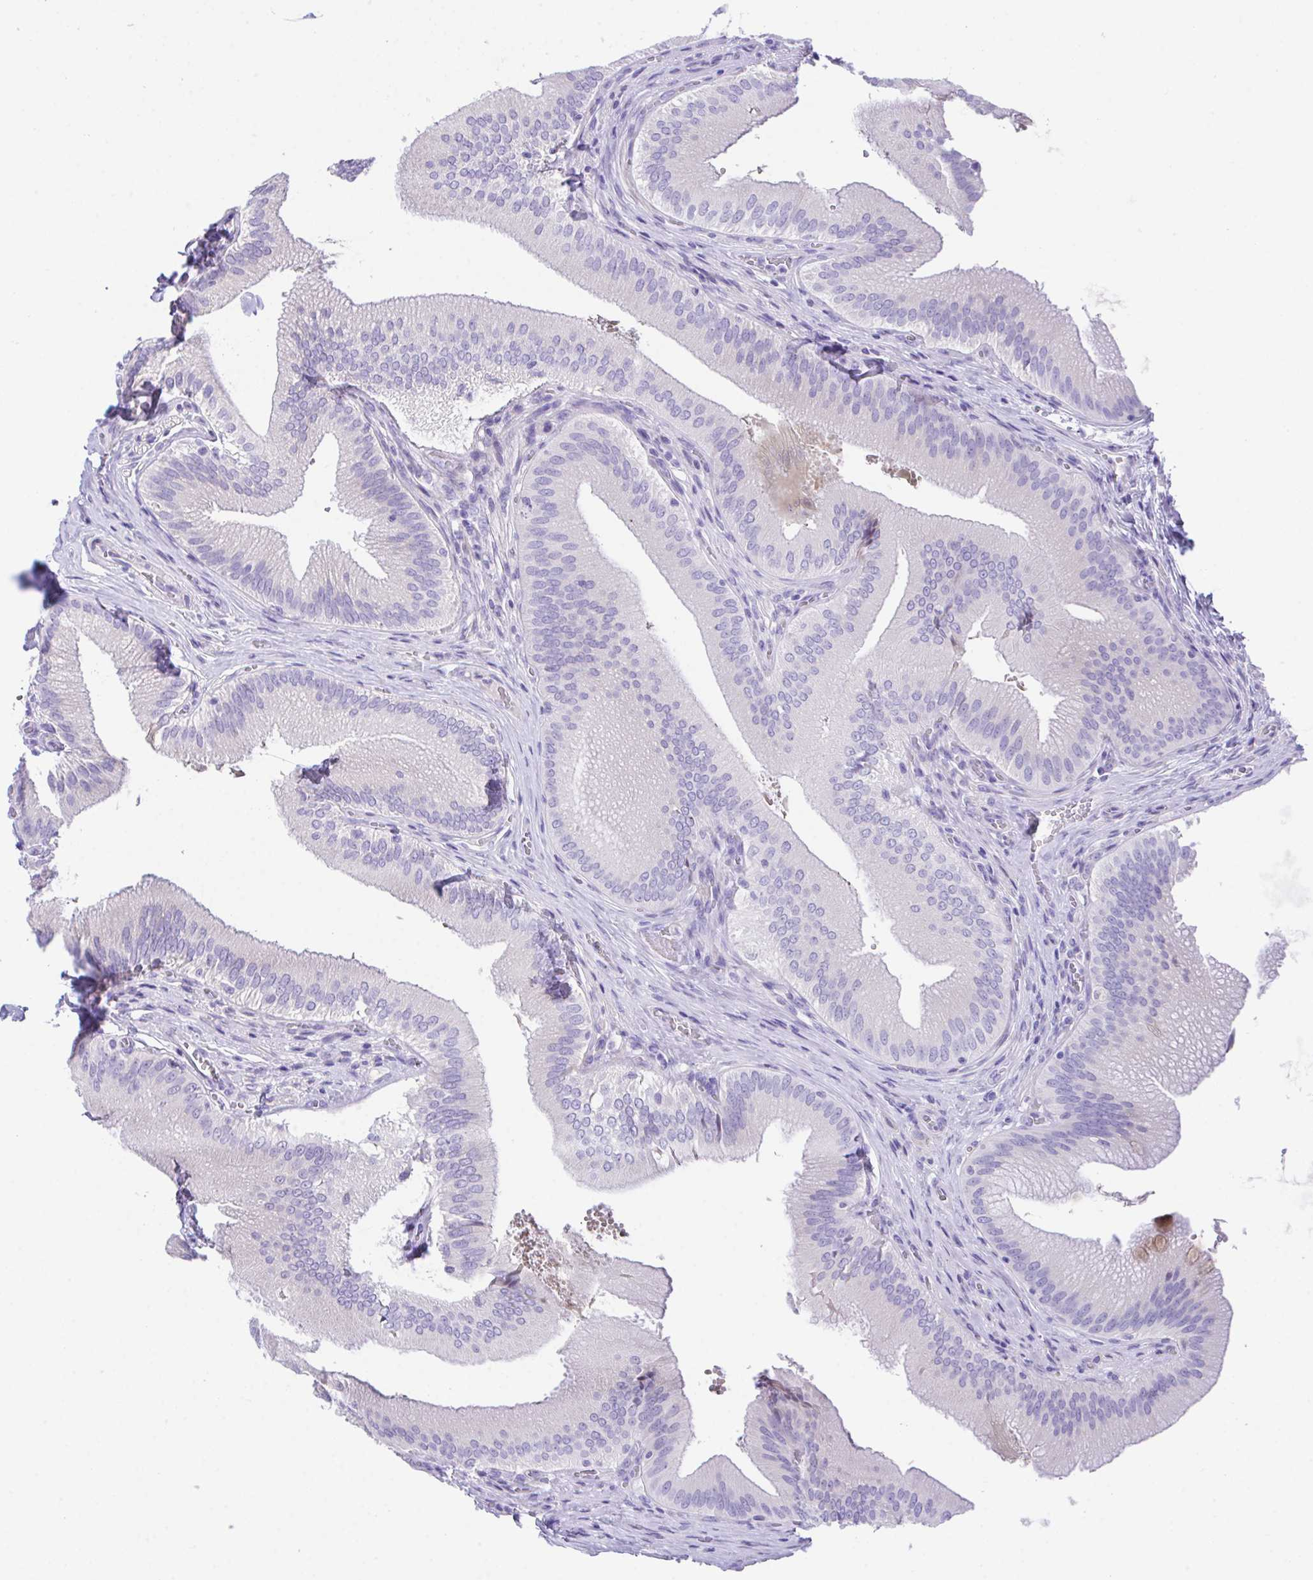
{"staining": {"intensity": "moderate", "quantity": "<25%", "location": "cytoplasmic/membranous"}, "tissue": "gallbladder", "cell_type": "Glandular cells", "image_type": "normal", "snomed": [{"axis": "morphology", "description": "Normal tissue, NOS"}, {"axis": "topography", "description": "Gallbladder"}], "caption": "A high-resolution histopathology image shows IHC staining of normal gallbladder, which shows moderate cytoplasmic/membranous staining in approximately <25% of glandular cells. (brown staining indicates protein expression, while blue staining denotes nuclei).", "gene": "SLC16A6", "patient": {"sex": "male", "age": 17}}